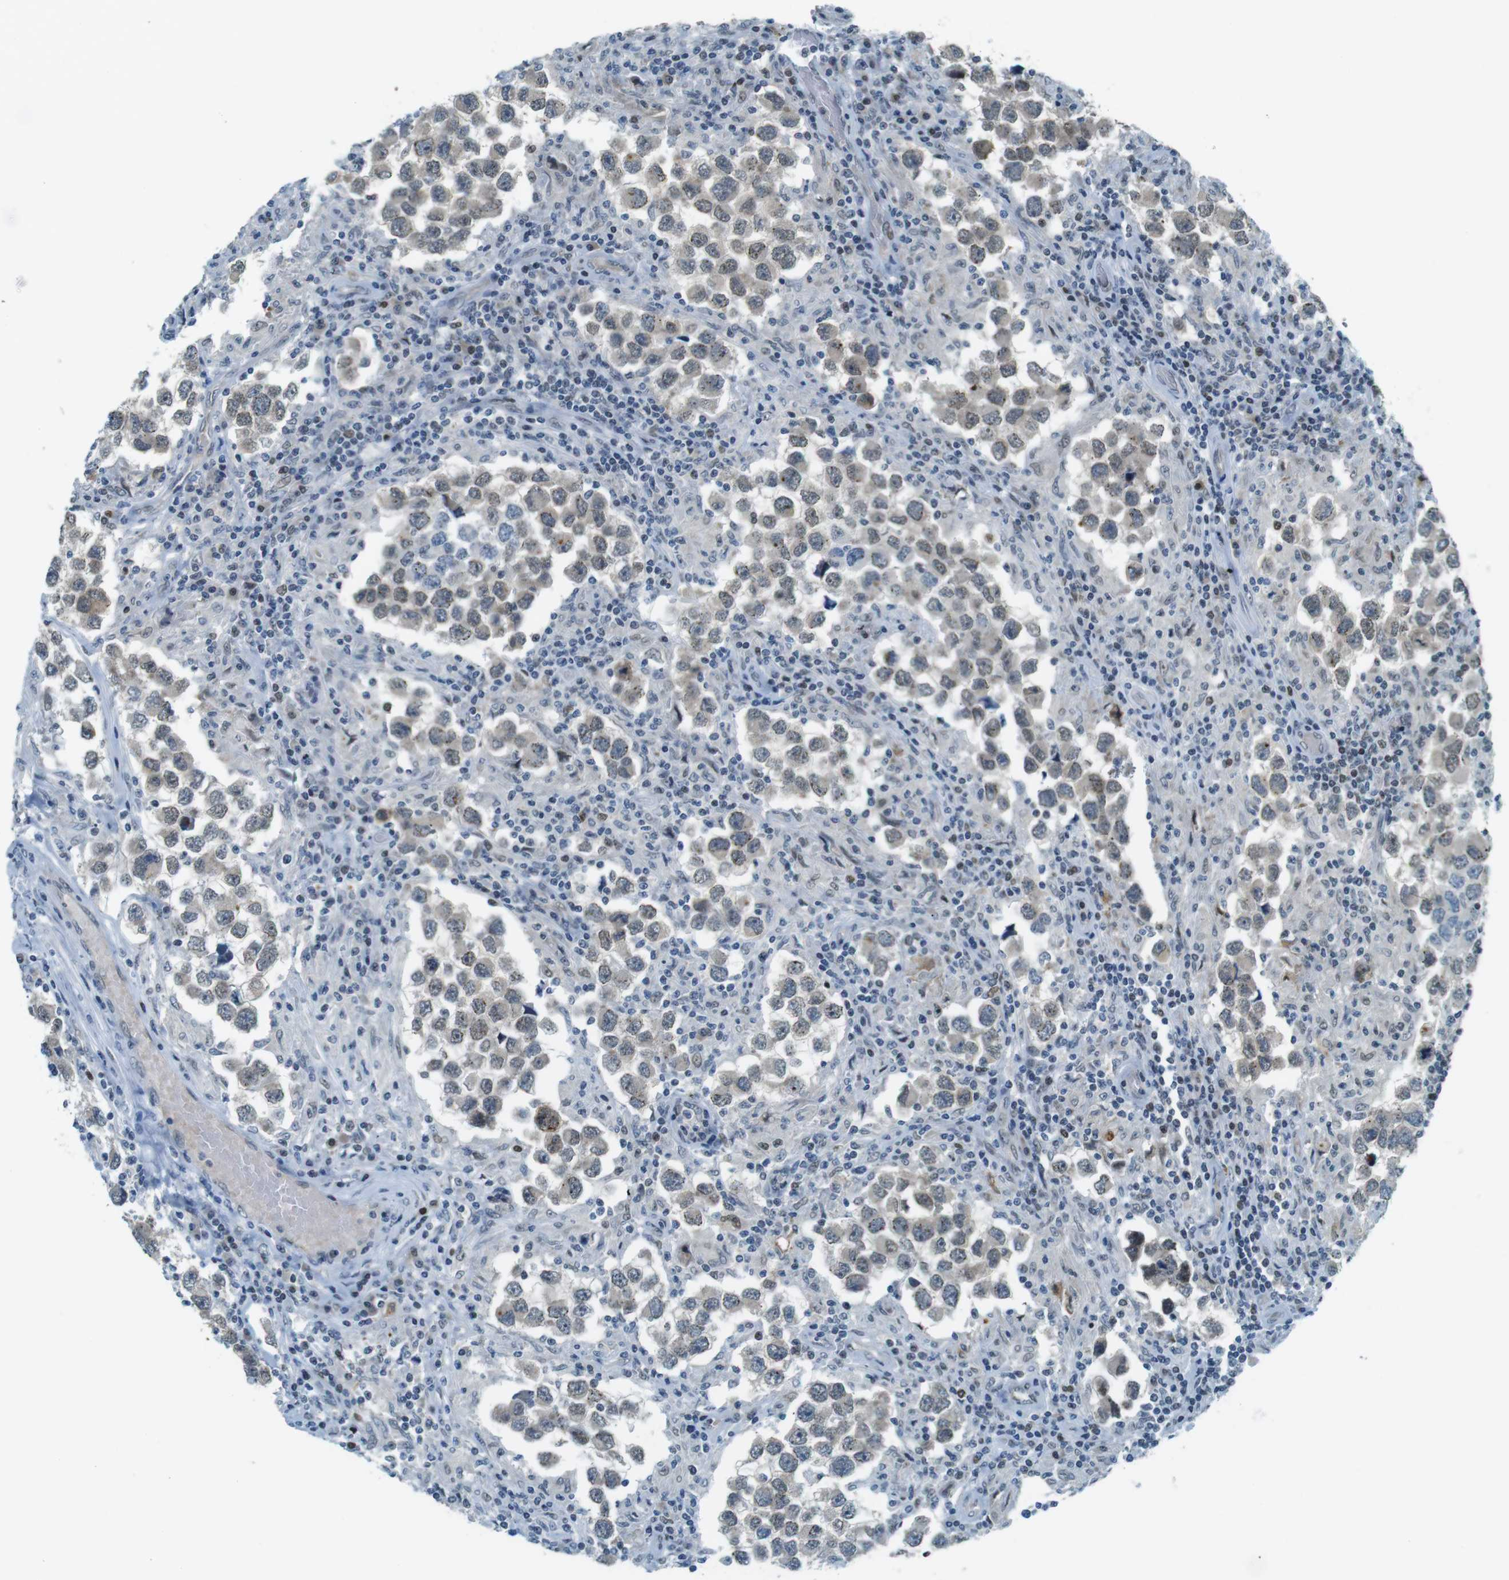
{"staining": {"intensity": "weak", "quantity": "25%-75%", "location": "cytoplasmic/membranous,nuclear"}, "tissue": "testis cancer", "cell_type": "Tumor cells", "image_type": "cancer", "snomed": [{"axis": "morphology", "description": "Carcinoma, Embryonal, NOS"}, {"axis": "topography", "description": "Testis"}], "caption": "Embryonal carcinoma (testis) tissue displays weak cytoplasmic/membranous and nuclear expression in approximately 25%-75% of tumor cells, visualized by immunohistochemistry.", "gene": "UBB", "patient": {"sex": "male", "age": 21}}